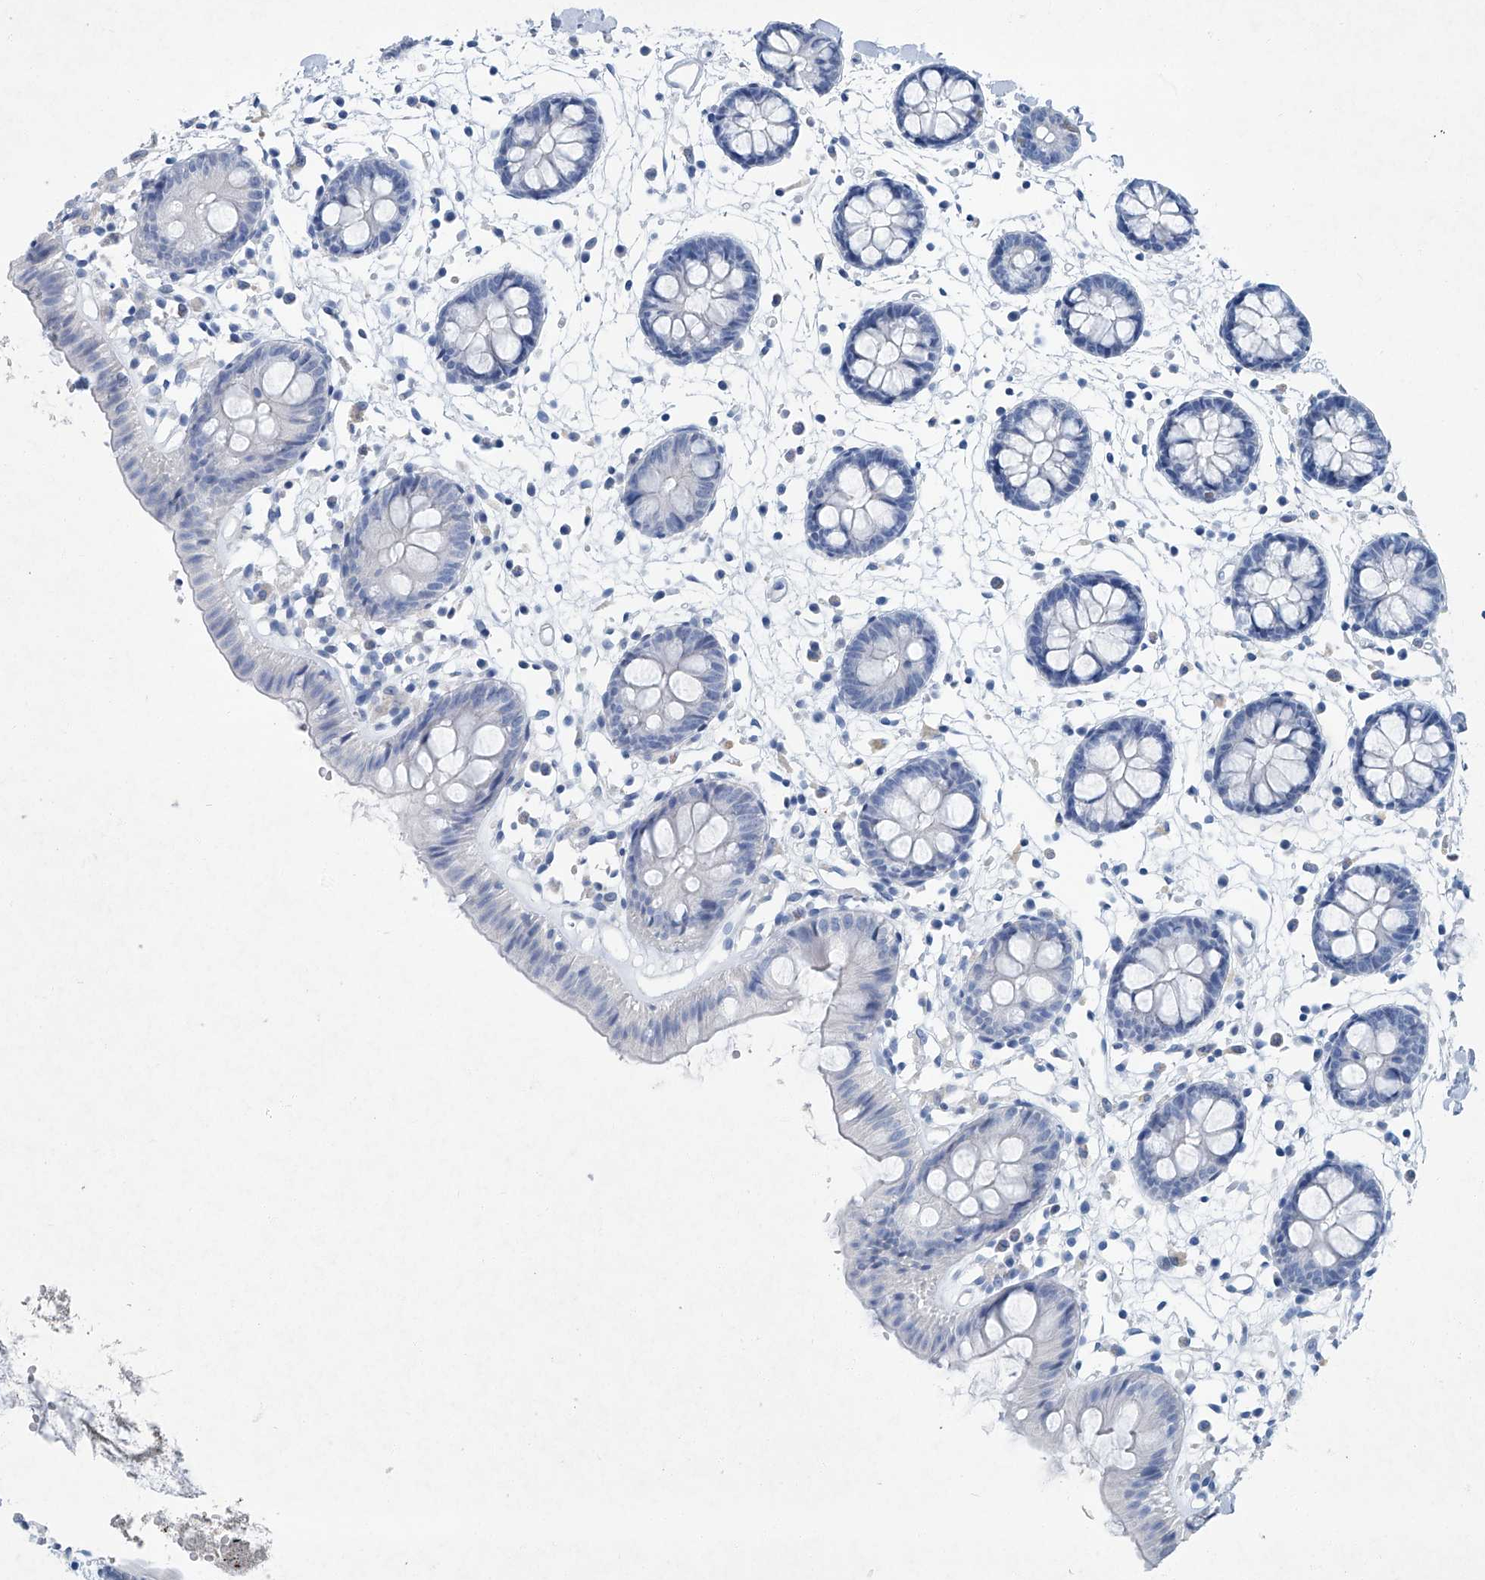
{"staining": {"intensity": "negative", "quantity": "none", "location": "none"}, "tissue": "colon", "cell_type": "Endothelial cells", "image_type": "normal", "snomed": [{"axis": "morphology", "description": "Normal tissue, NOS"}, {"axis": "topography", "description": "Colon"}], "caption": "DAB immunohistochemical staining of unremarkable human colon reveals no significant staining in endothelial cells. Brightfield microscopy of immunohistochemistry (IHC) stained with DAB (brown) and hematoxylin (blue), captured at high magnification.", "gene": "CYP2A7", "patient": {"sex": "male", "age": 56}}